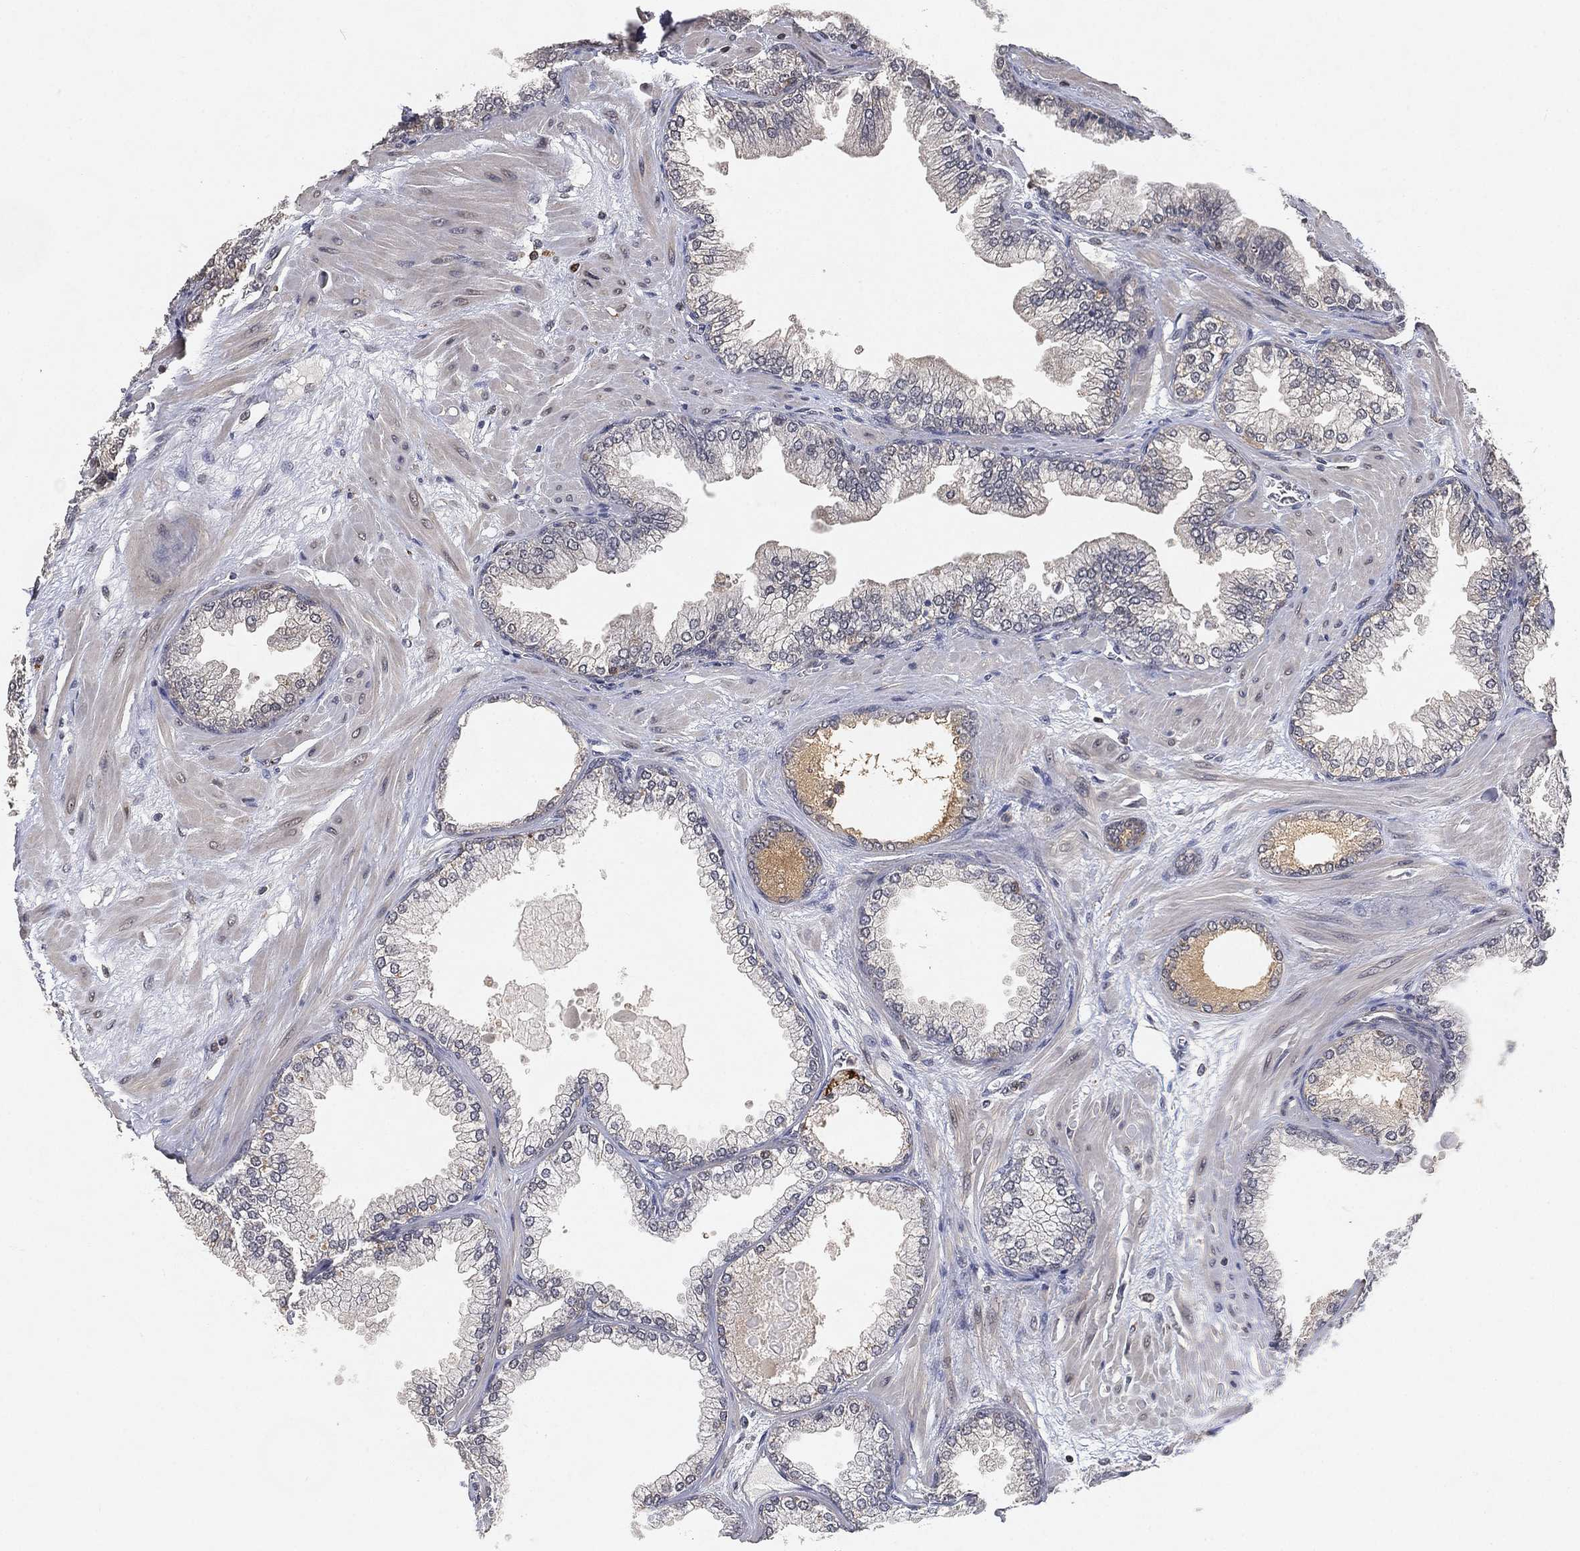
{"staining": {"intensity": "negative", "quantity": "none", "location": "none"}, "tissue": "prostate cancer", "cell_type": "Tumor cells", "image_type": "cancer", "snomed": [{"axis": "morphology", "description": "Adenocarcinoma, Low grade"}, {"axis": "topography", "description": "Prostate"}], "caption": "Protein analysis of adenocarcinoma (low-grade) (prostate) shows no significant staining in tumor cells.", "gene": "WDR26", "patient": {"sex": "male", "age": 72}}